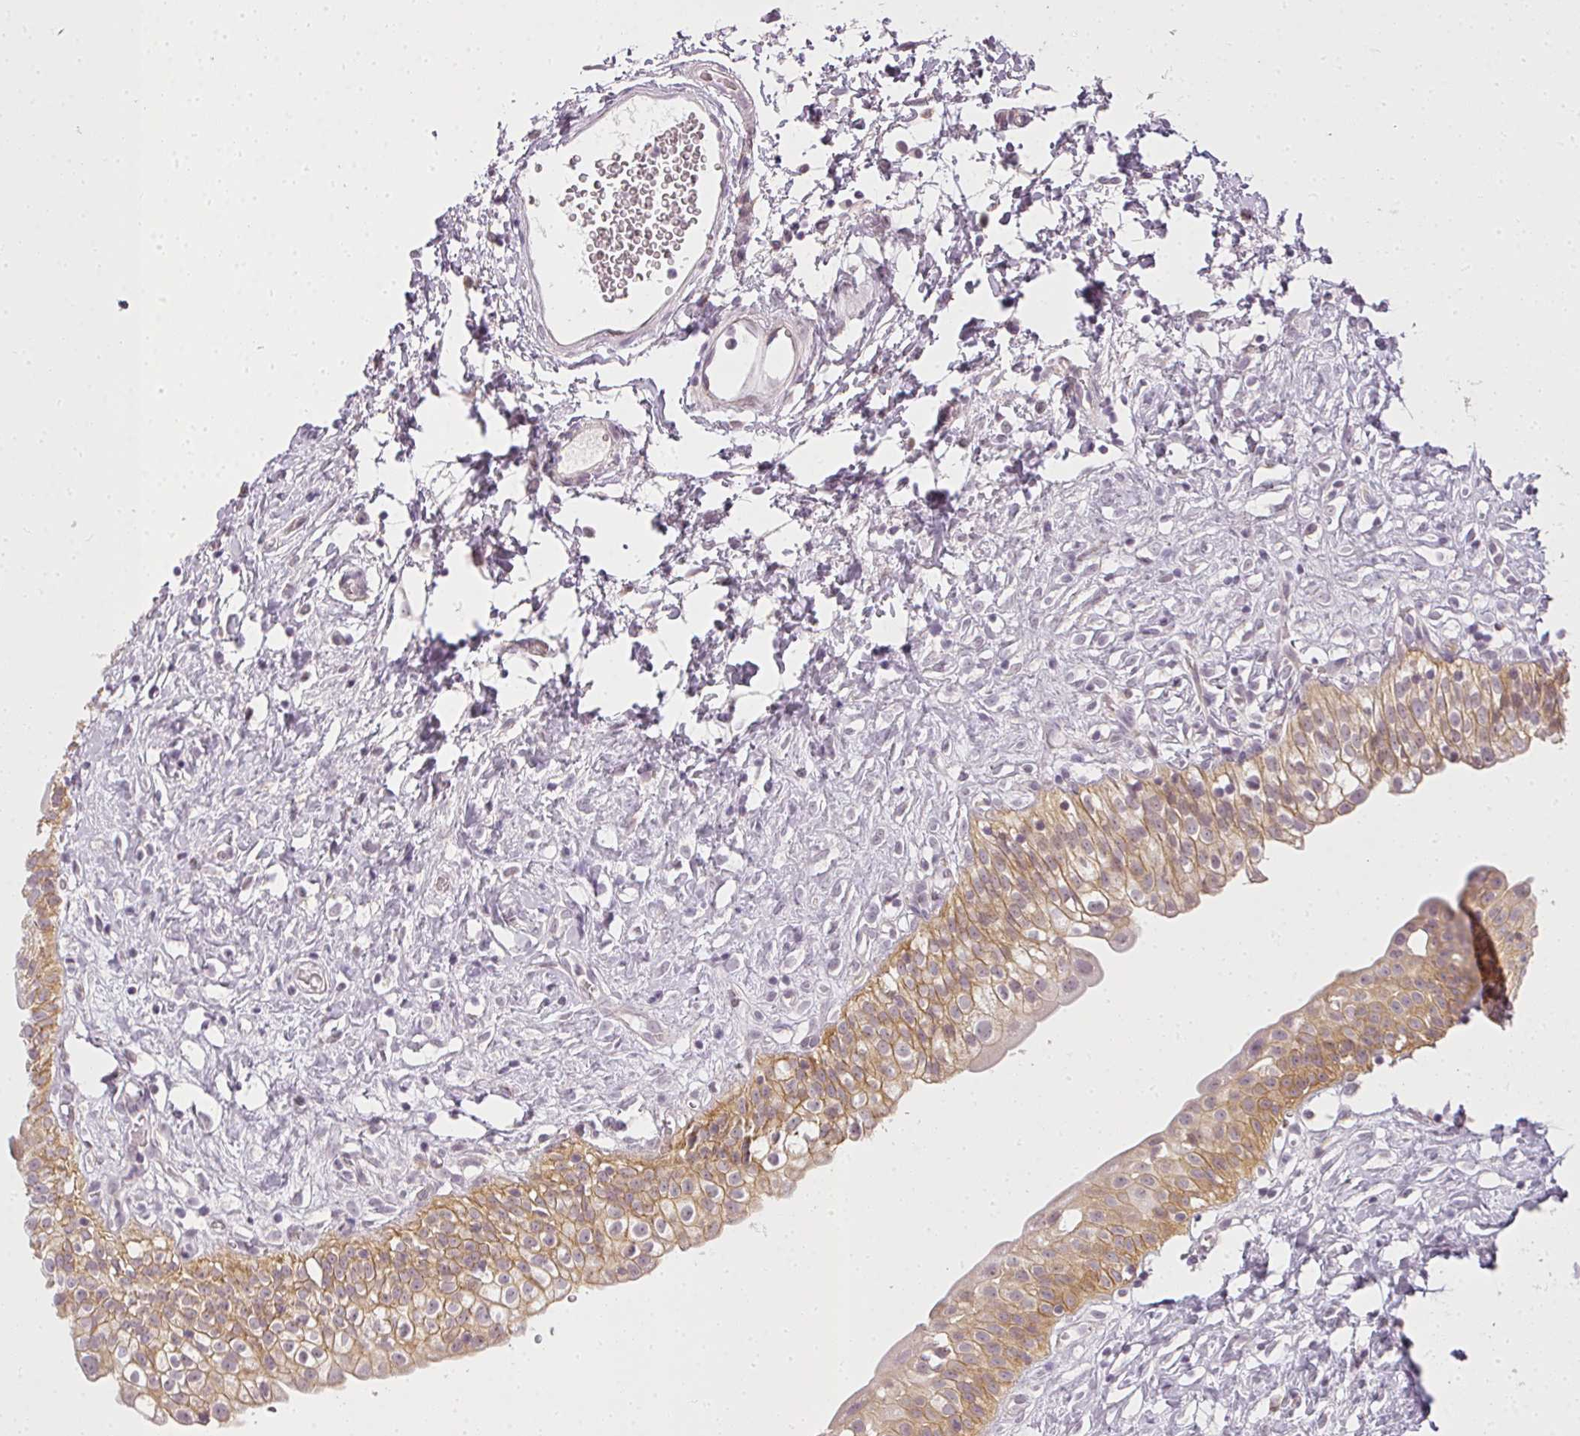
{"staining": {"intensity": "moderate", "quantity": ">75%", "location": "cytoplasmic/membranous"}, "tissue": "urinary bladder", "cell_type": "Urothelial cells", "image_type": "normal", "snomed": [{"axis": "morphology", "description": "Normal tissue, NOS"}, {"axis": "topography", "description": "Urinary bladder"}], "caption": "IHC photomicrograph of benign urinary bladder stained for a protein (brown), which displays medium levels of moderate cytoplasmic/membranous expression in about >75% of urothelial cells.", "gene": "MED19", "patient": {"sex": "male", "age": 51}}